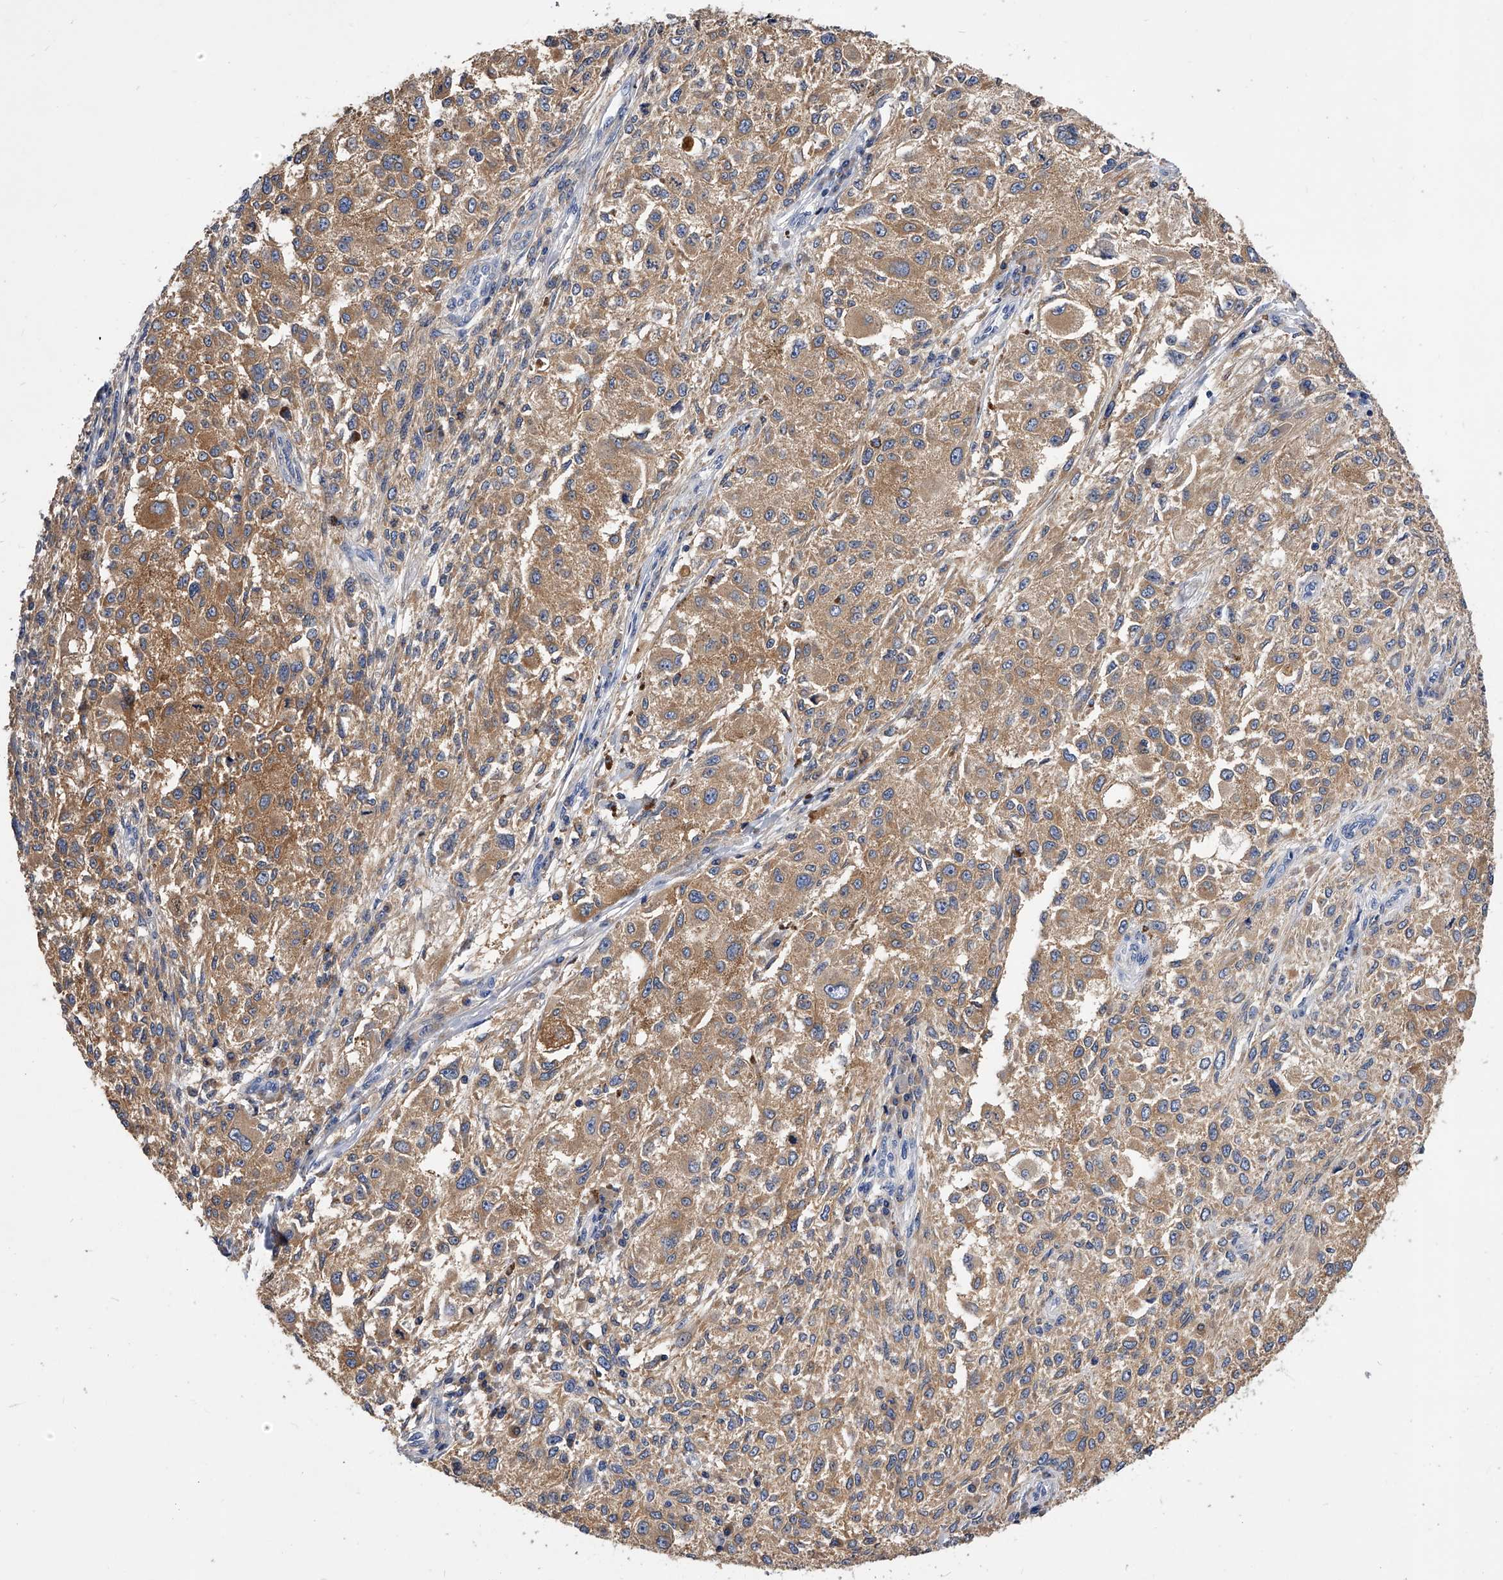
{"staining": {"intensity": "moderate", "quantity": ">75%", "location": "cytoplasmic/membranous"}, "tissue": "melanoma", "cell_type": "Tumor cells", "image_type": "cancer", "snomed": [{"axis": "morphology", "description": "Necrosis, NOS"}, {"axis": "morphology", "description": "Malignant melanoma, NOS"}, {"axis": "topography", "description": "Skin"}], "caption": "The image shows staining of malignant melanoma, revealing moderate cytoplasmic/membranous protein expression (brown color) within tumor cells. The protein of interest is shown in brown color, while the nuclei are stained blue.", "gene": "APEH", "patient": {"sex": "female", "age": 87}}